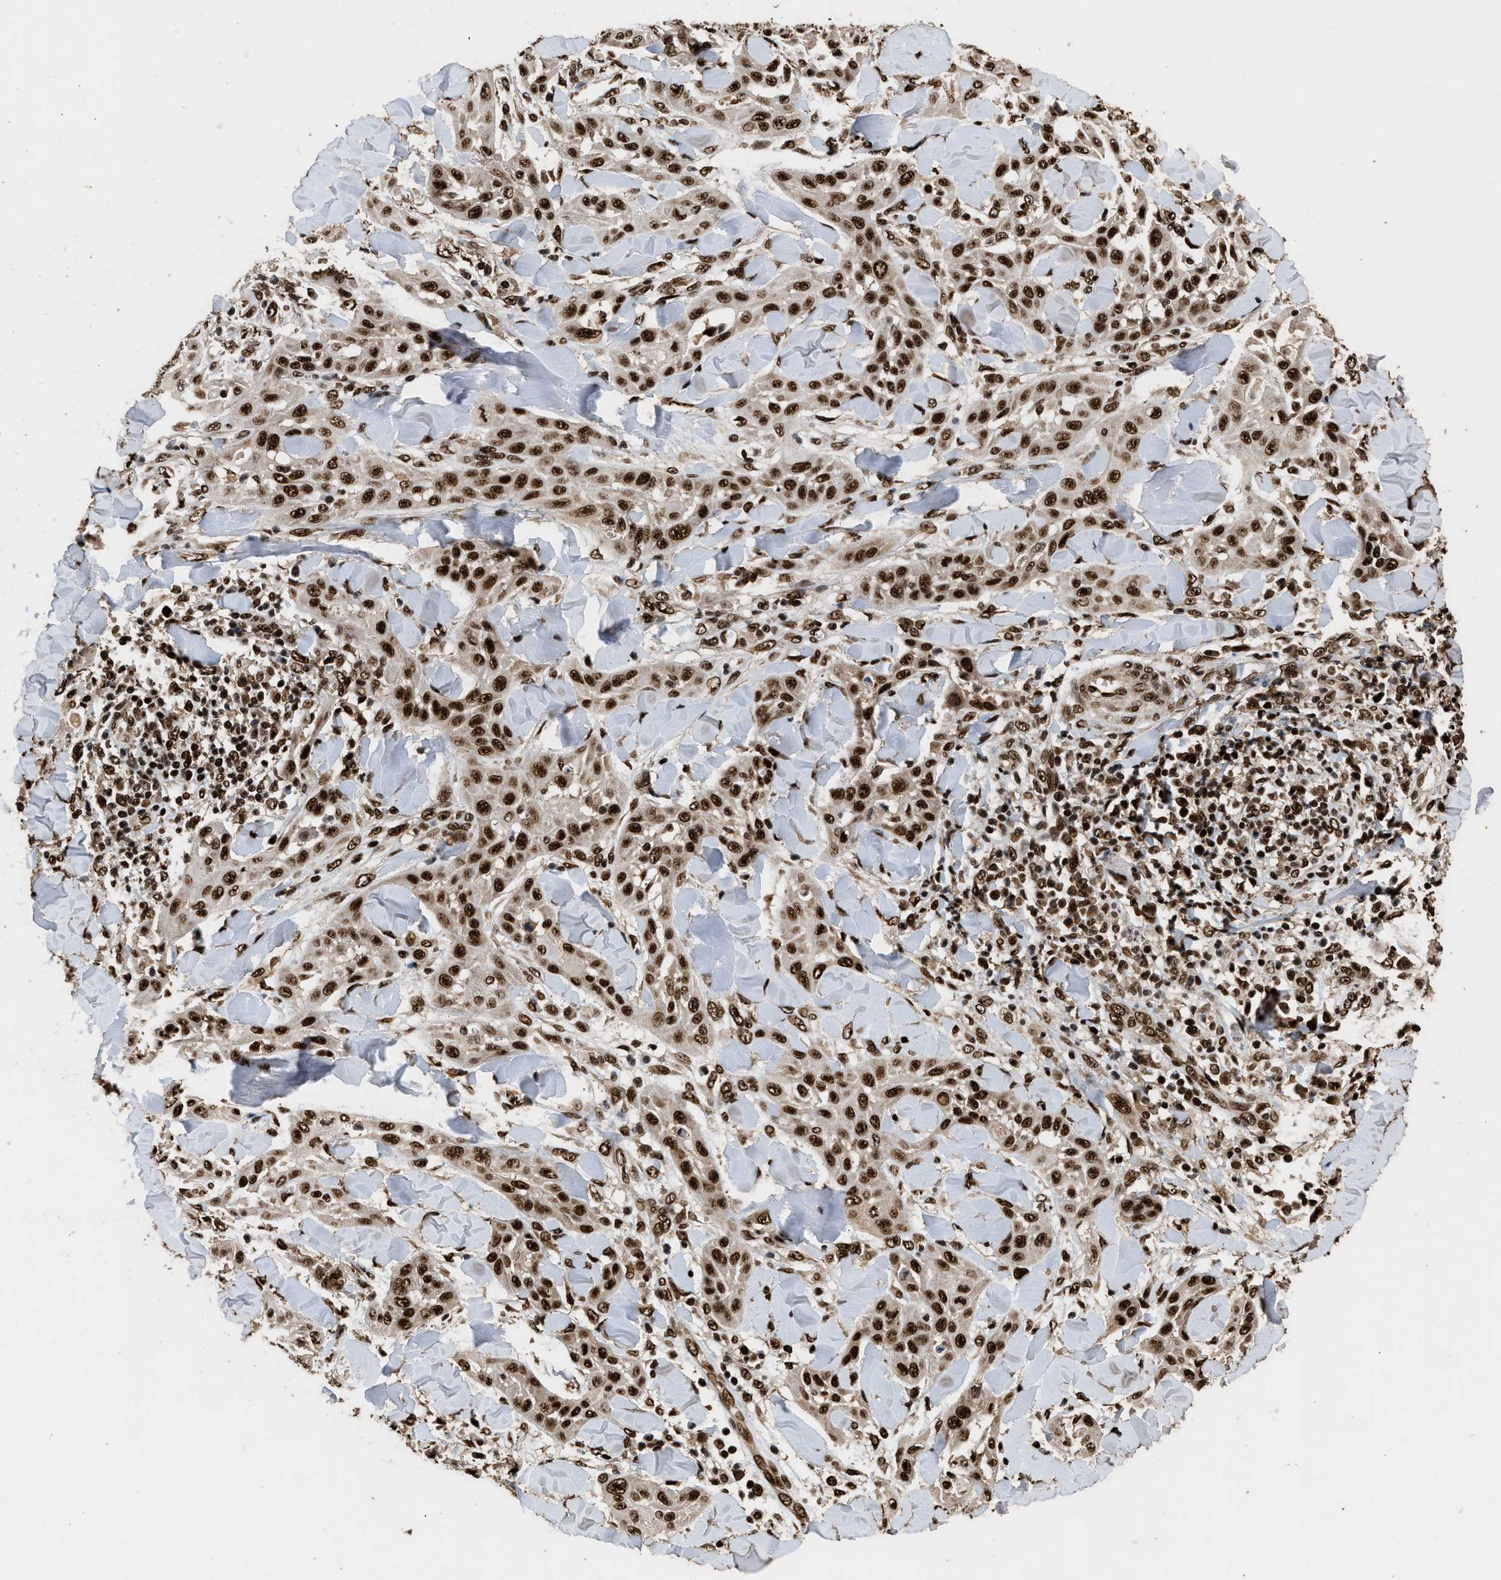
{"staining": {"intensity": "strong", "quantity": ">75%", "location": "nuclear"}, "tissue": "skin cancer", "cell_type": "Tumor cells", "image_type": "cancer", "snomed": [{"axis": "morphology", "description": "Squamous cell carcinoma, NOS"}, {"axis": "topography", "description": "Skin"}], "caption": "Skin squamous cell carcinoma was stained to show a protein in brown. There is high levels of strong nuclear staining in about >75% of tumor cells. Using DAB (3,3'-diaminobenzidine) (brown) and hematoxylin (blue) stains, captured at high magnification using brightfield microscopy.", "gene": "PPP4R3B", "patient": {"sex": "male", "age": 24}}